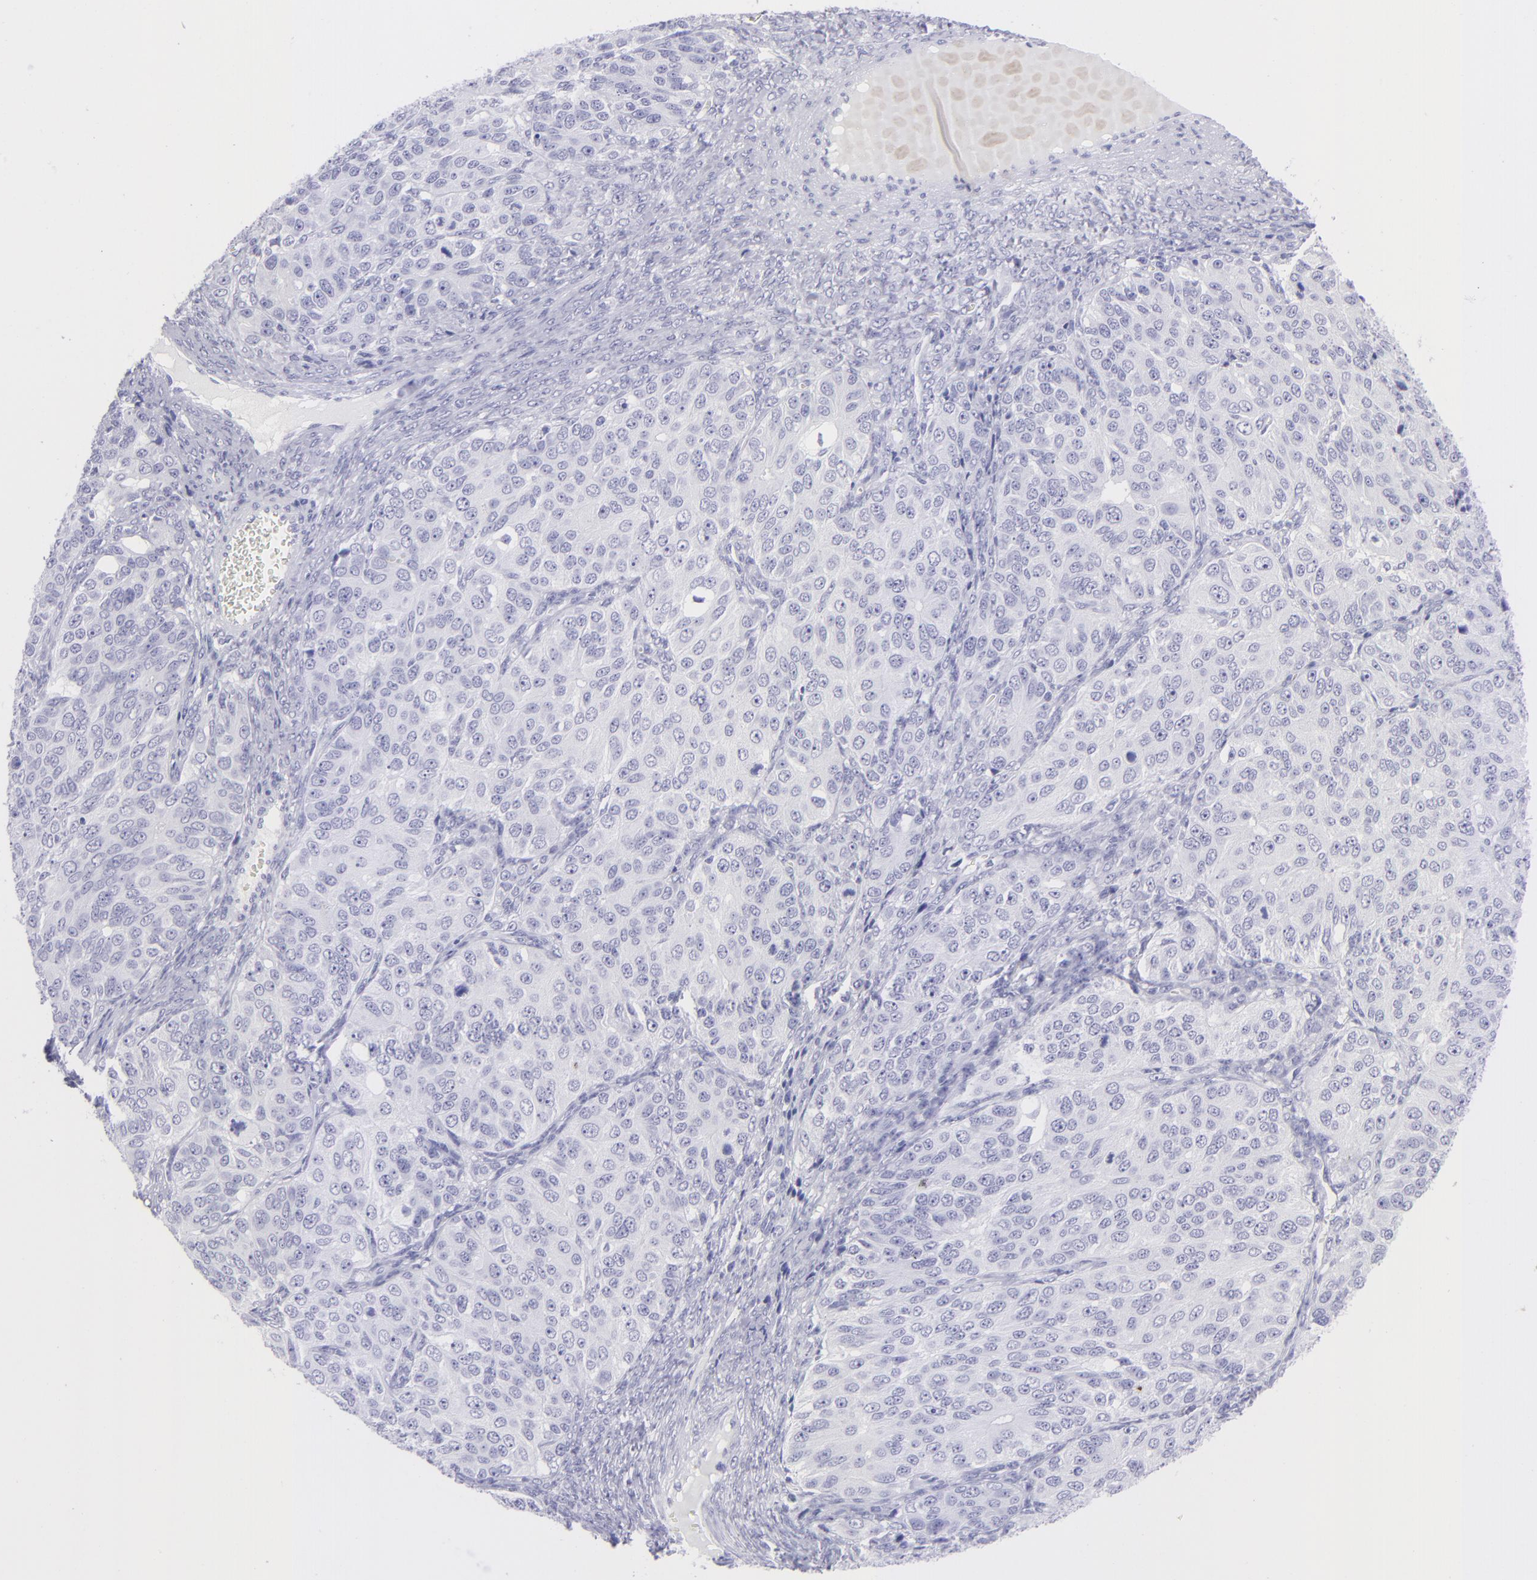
{"staining": {"intensity": "negative", "quantity": "none", "location": "none"}, "tissue": "ovarian cancer", "cell_type": "Tumor cells", "image_type": "cancer", "snomed": [{"axis": "morphology", "description": "Carcinoma, endometroid"}, {"axis": "topography", "description": "Ovary"}], "caption": "A histopathology image of endometroid carcinoma (ovarian) stained for a protein shows no brown staining in tumor cells.", "gene": "SLC1A2", "patient": {"sex": "female", "age": 51}}